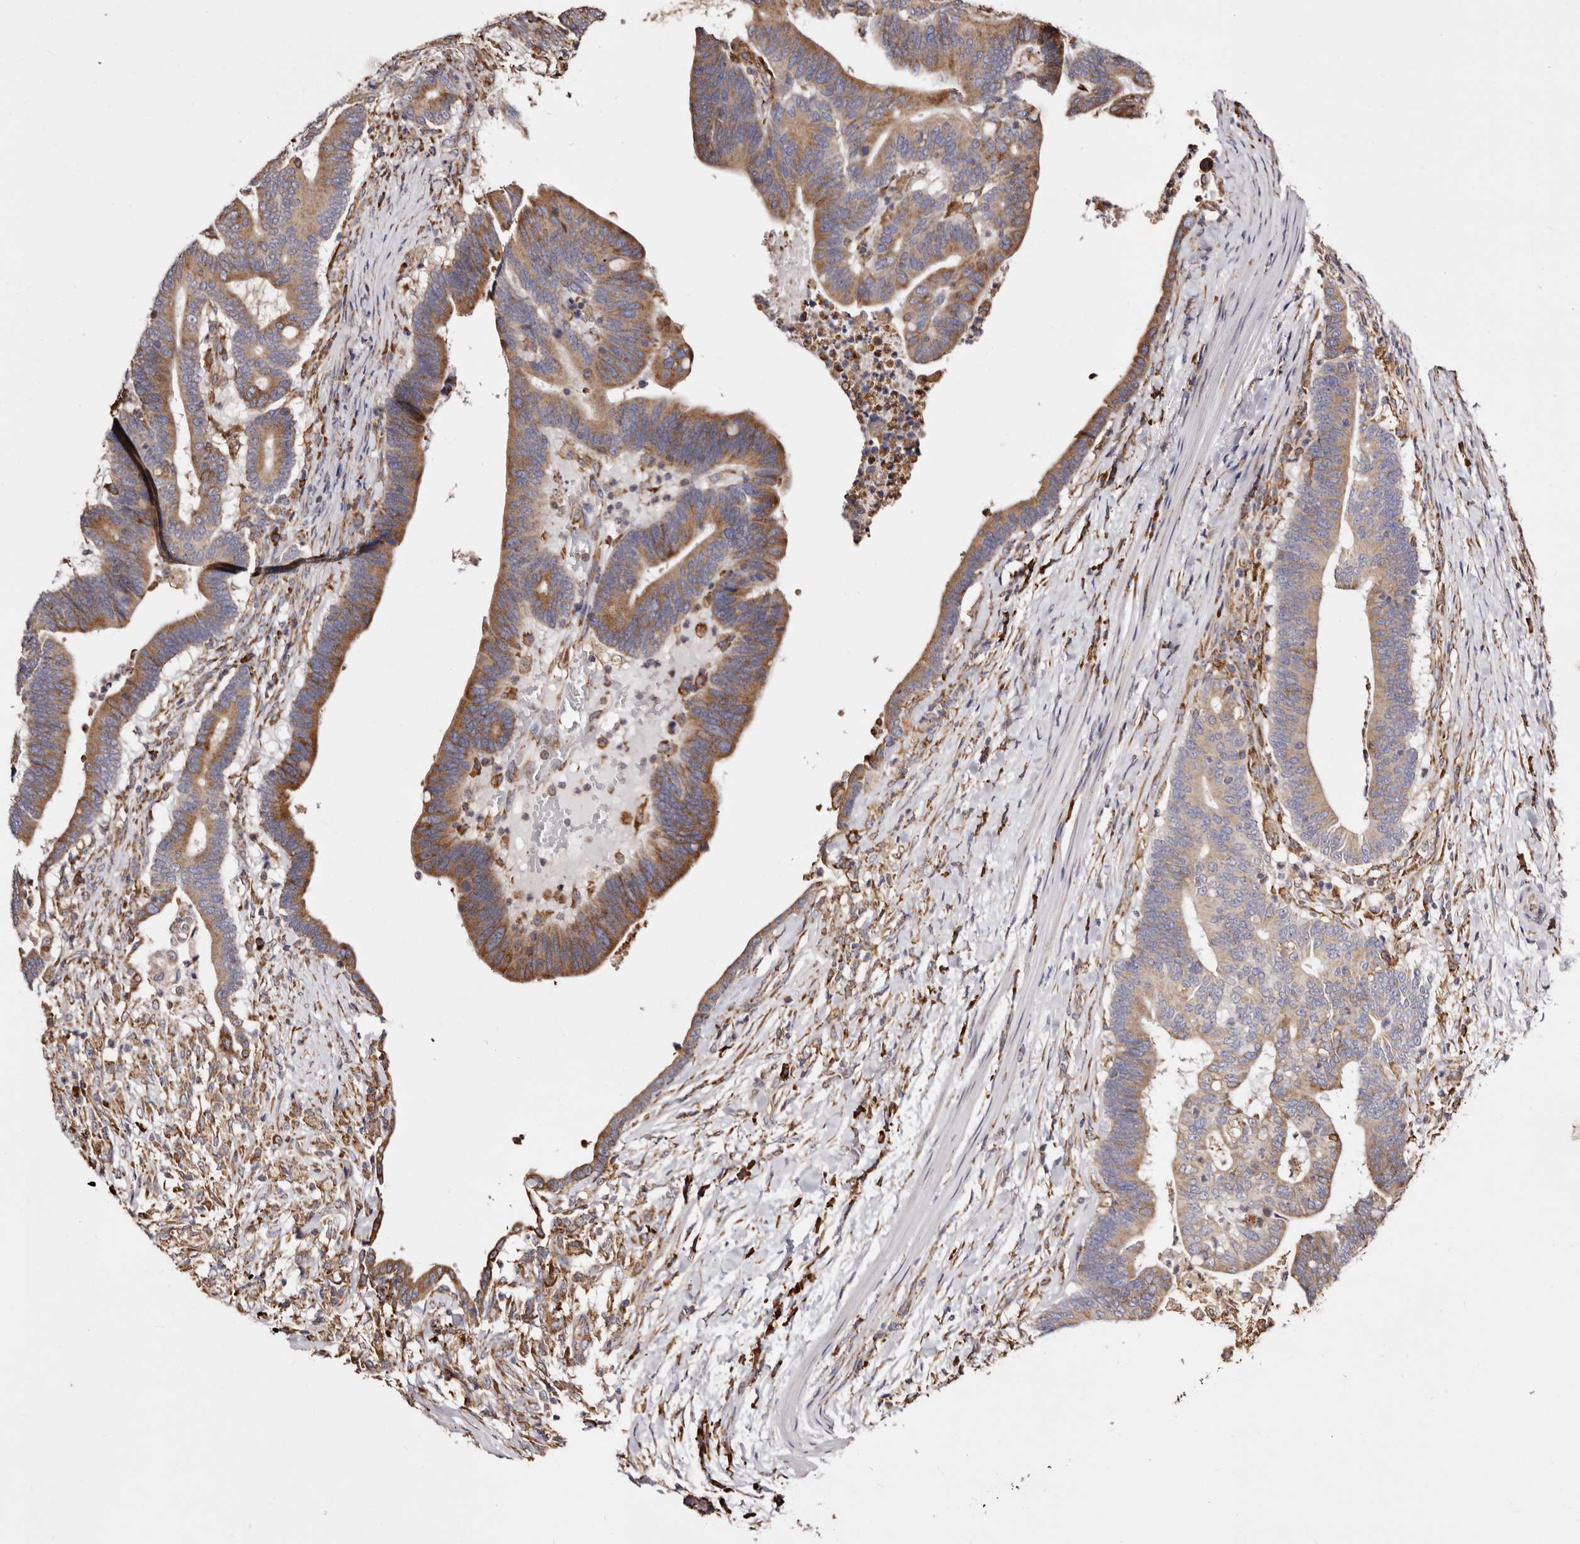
{"staining": {"intensity": "moderate", "quantity": ">75%", "location": "cytoplasmic/membranous"}, "tissue": "colorectal cancer", "cell_type": "Tumor cells", "image_type": "cancer", "snomed": [{"axis": "morphology", "description": "Adenocarcinoma, NOS"}, {"axis": "topography", "description": "Colon"}], "caption": "Immunohistochemical staining of colorectal cancer (adenocarcinoma) demonstrates medium levels of moderate cytoplasmic/membranous protein positivity in about >75% of tumor cells. (DAB = brown stain, brightfield microscopy at high magnification).", "gene": "ACBD6", "patient": {"sex": "female", "age": 66}}